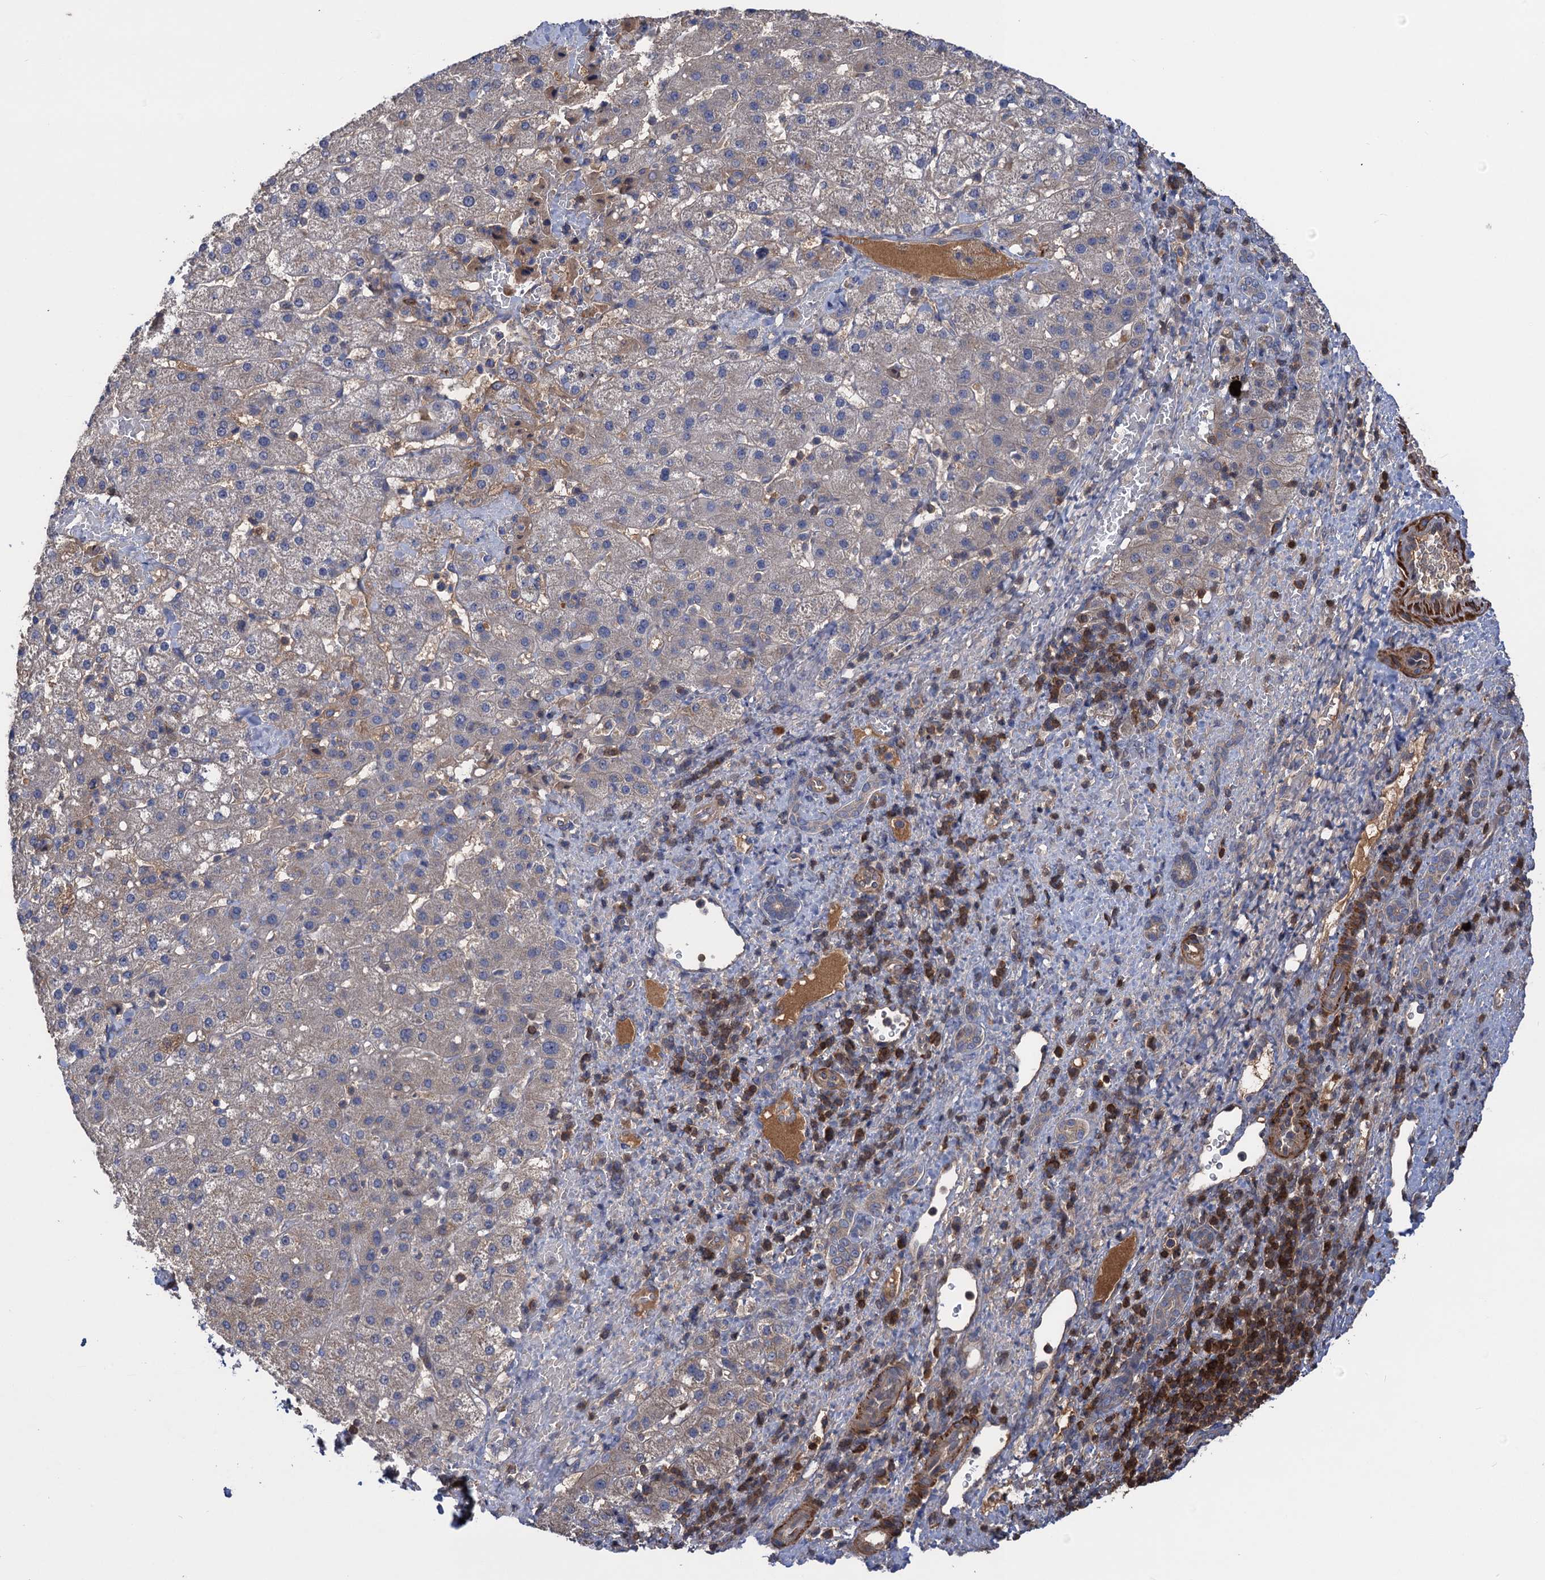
{"staining": {"intensity": "negative", "quantity": "none", "location": "none"}, "tissue": "liver cancer", "cell_type": "Tumor cells", "image_type": "cancer", "snomed": [{"axis": "morphology", "description": "Normal tissue, NOS"}, {"axis": "morphology", "description": "Carcinoma, Hepatocellular, NOS"}, {"axis": "topography", "description": "Liver"}], "caption": "Tumor cells are negative for brown protein staining in liver cancer (hepatocellular carcinoma).", "gene": "DGKA", "patient": {"sex": "male", "age": 57}}